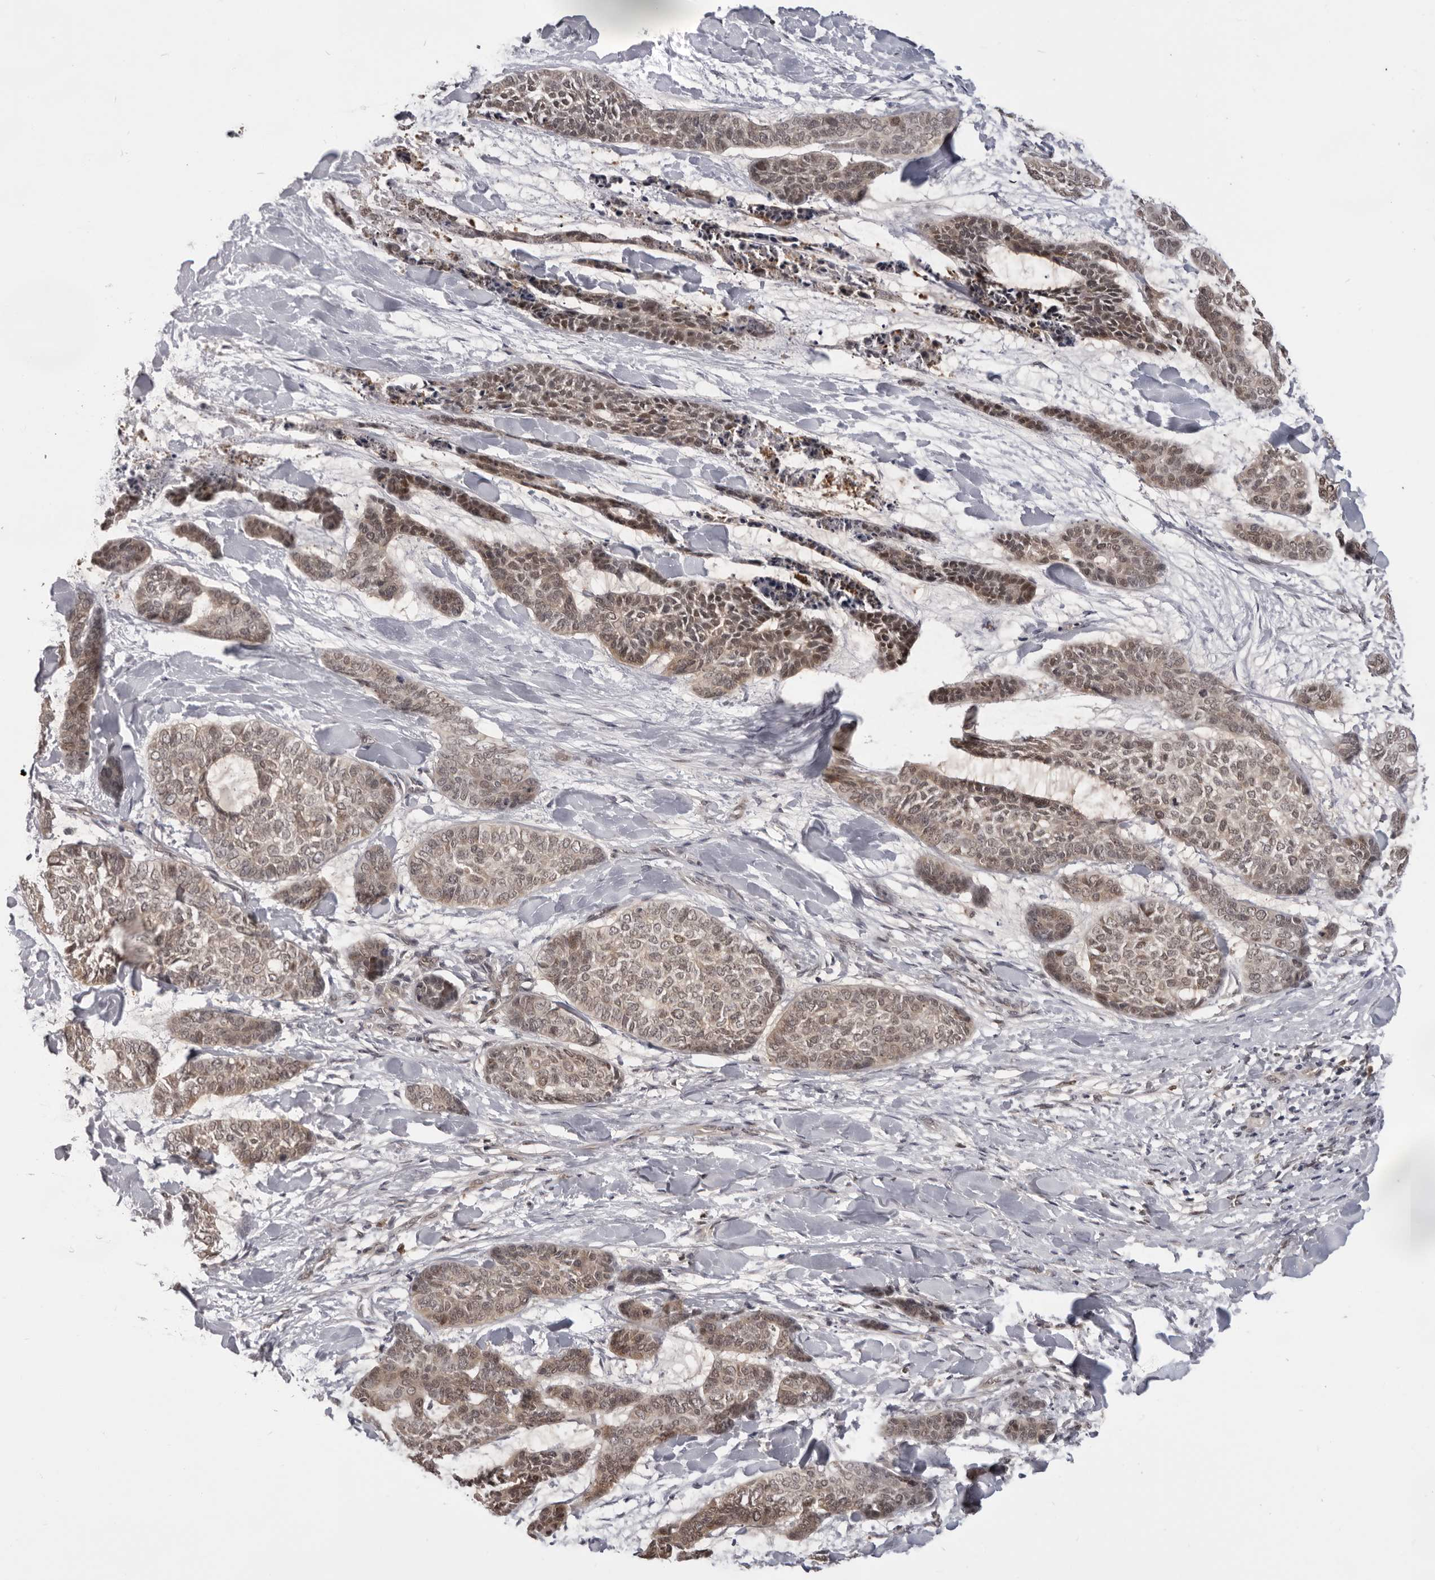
{"staining": {"intensity": "moderate", "quantity": ">75%", "location": "nuclear"}, "tissue": "skin cancer", "cell_type": "Tumor cells", "image_type": "cancer", "snomed": [{"axis": "morphology", "description": "Basal cell carcinoma"}, {"axis": "topography", "description": "Skin"}], "caption": "Protein analysis of skin basal cell carcinoma tissue displays moderate nuclear positivity in about >75% of tumor cells.", "gene": "SRGAP2", "patient": {"sex": "female", "age": 64}}